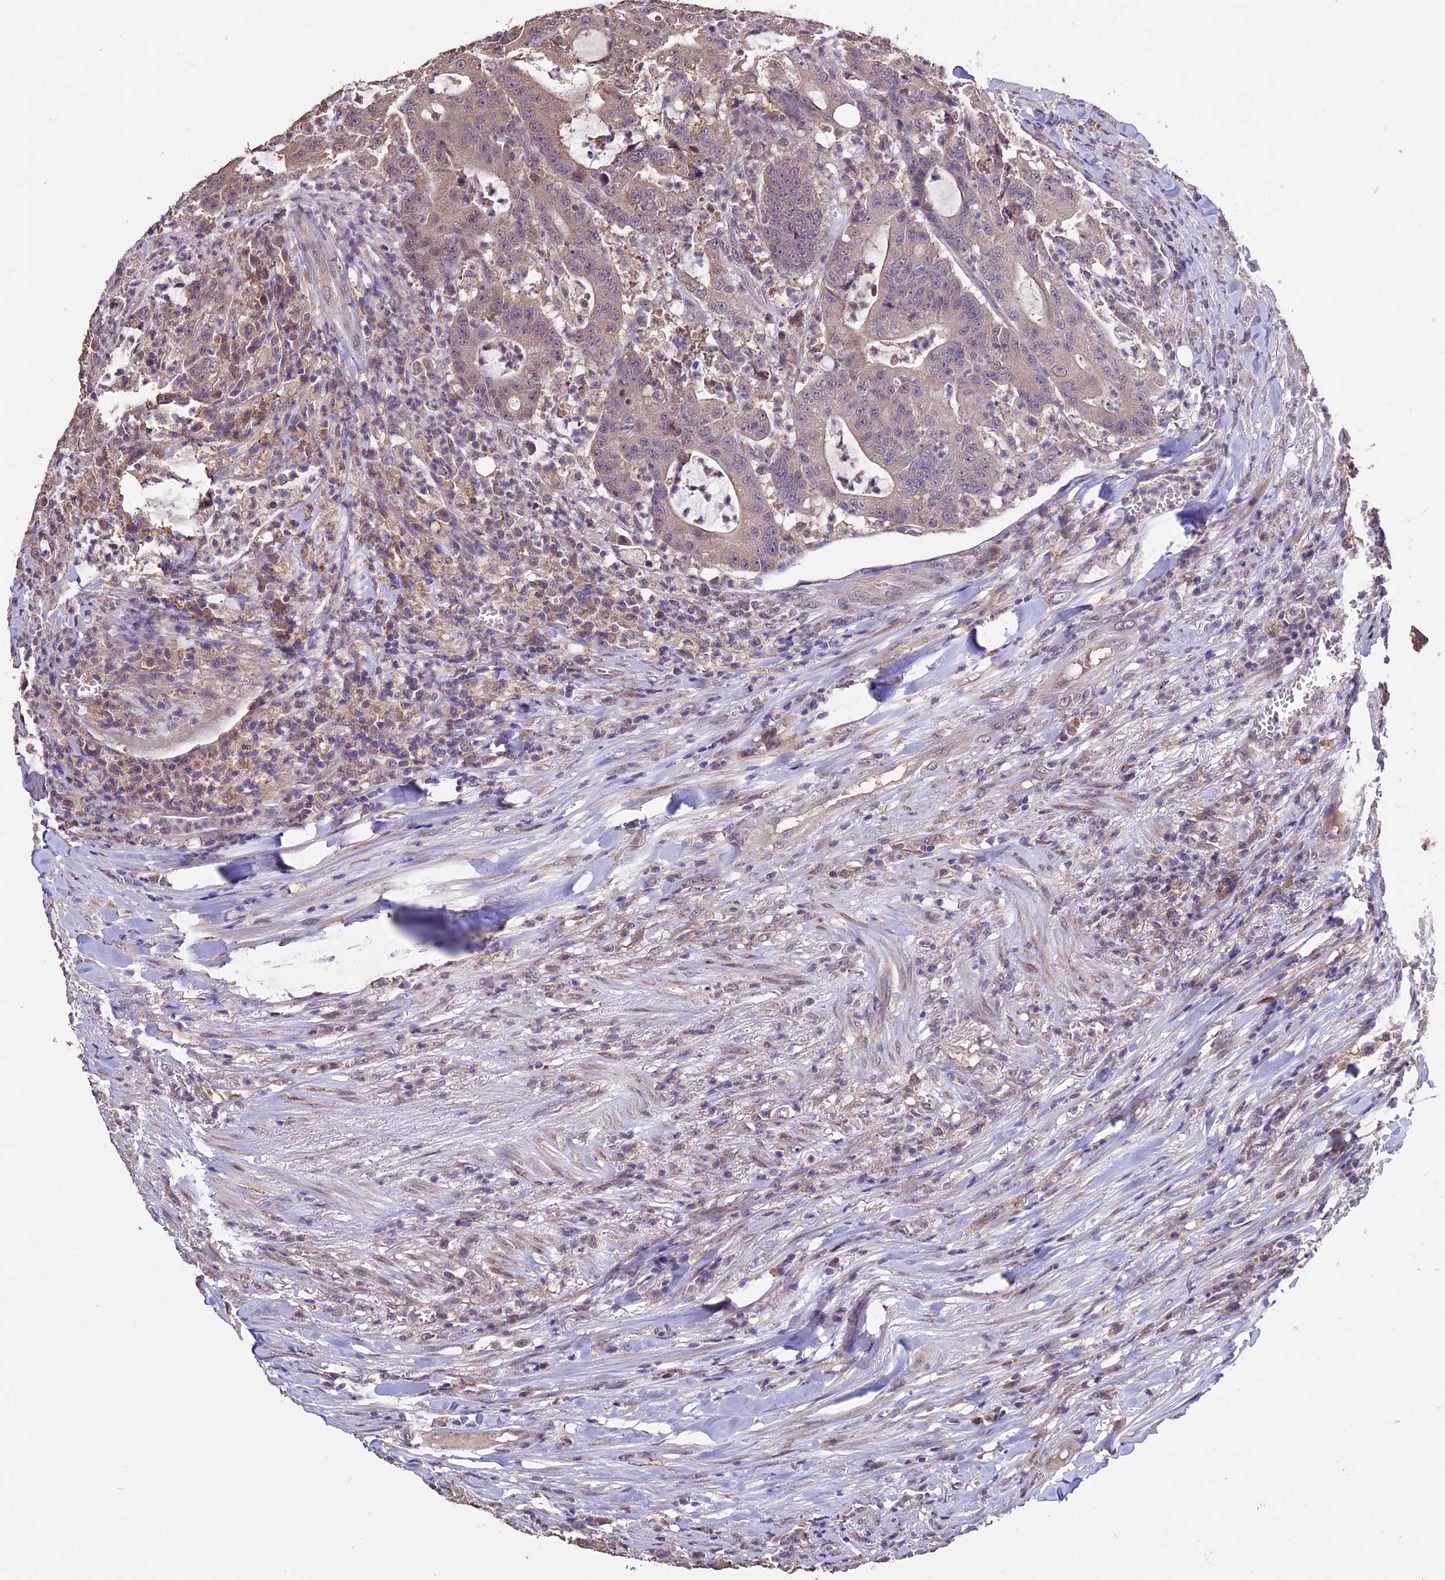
{"staining": {"intensity": "weak", "quantity": "25%-75%", "location": "cytoplasmic/membranous"}, "tissue": "colorectal cancer", "cell_type": "Tumor cells", "image_type": "cancer", "snomed": [{"axis": "morphology", "description": "Adenocarcinoma, NOS"}, {"axis": "topography", "description": "Colon"}], "caption": "Immunohistochemical staining of human colorectal cancer displays low levels of weak cytoplasmic/membranous positivity in about 25%-75% of tumor cells.", "gene": "DIS3L", "patient": {"sex": "female", "age": 84}}